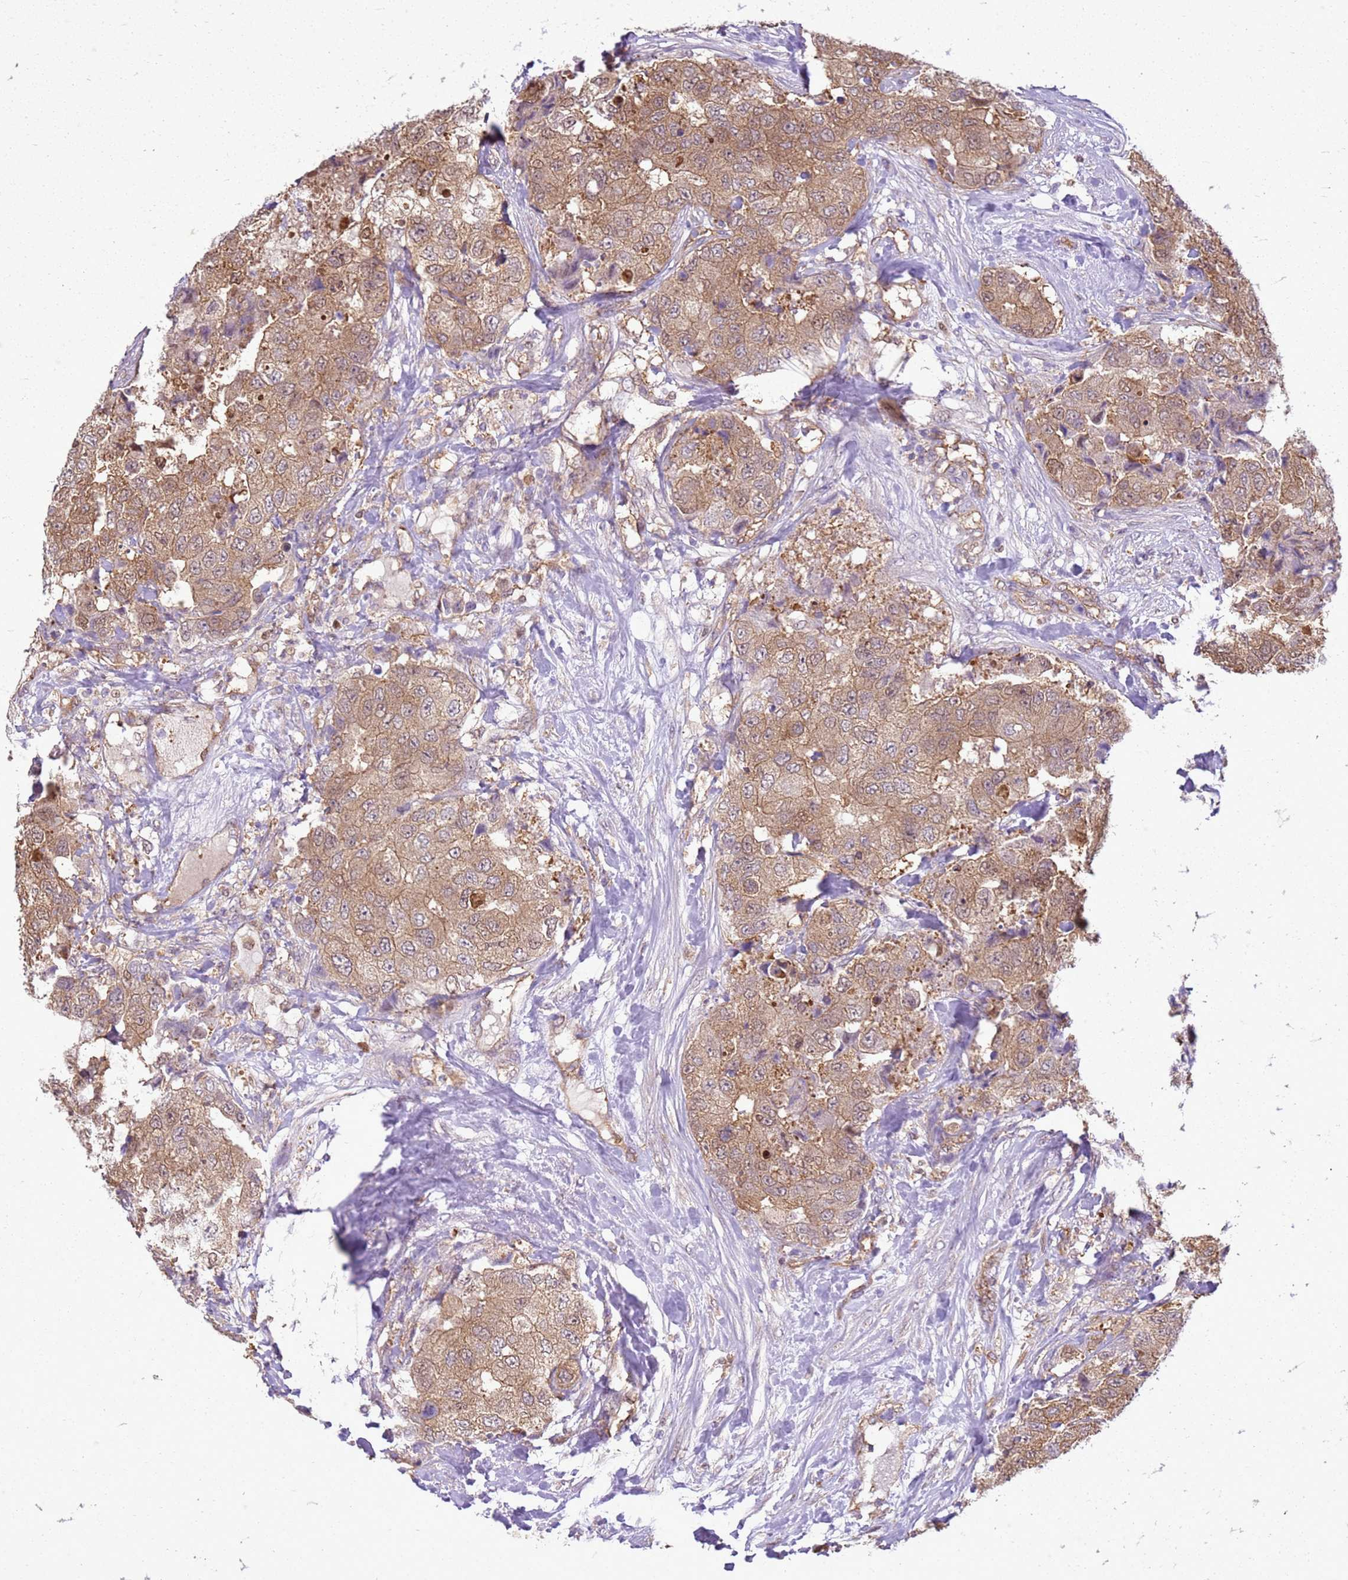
{"staining": {"intensity": "moderate", "quantity": ">75%", "location": "cytoplasmic/membranous"}, "tissue": "breast cancer", "cell_type": "Tumor cells", "image_type": "cancer", "snomed": [{"axis": "morphology", "description": "Duct carcinoma"}, {"axis": "topography", "description": "Breast"}], "caption": "Breast invasive ductal carcinoma was stained to show a protein in brown. There is medium levels of moderate cytoplasmic/membranous positivity in approximately >75% of tumor cells.", "gene": "YWHAE", "patient": {"sex": "female", "age": 62}}